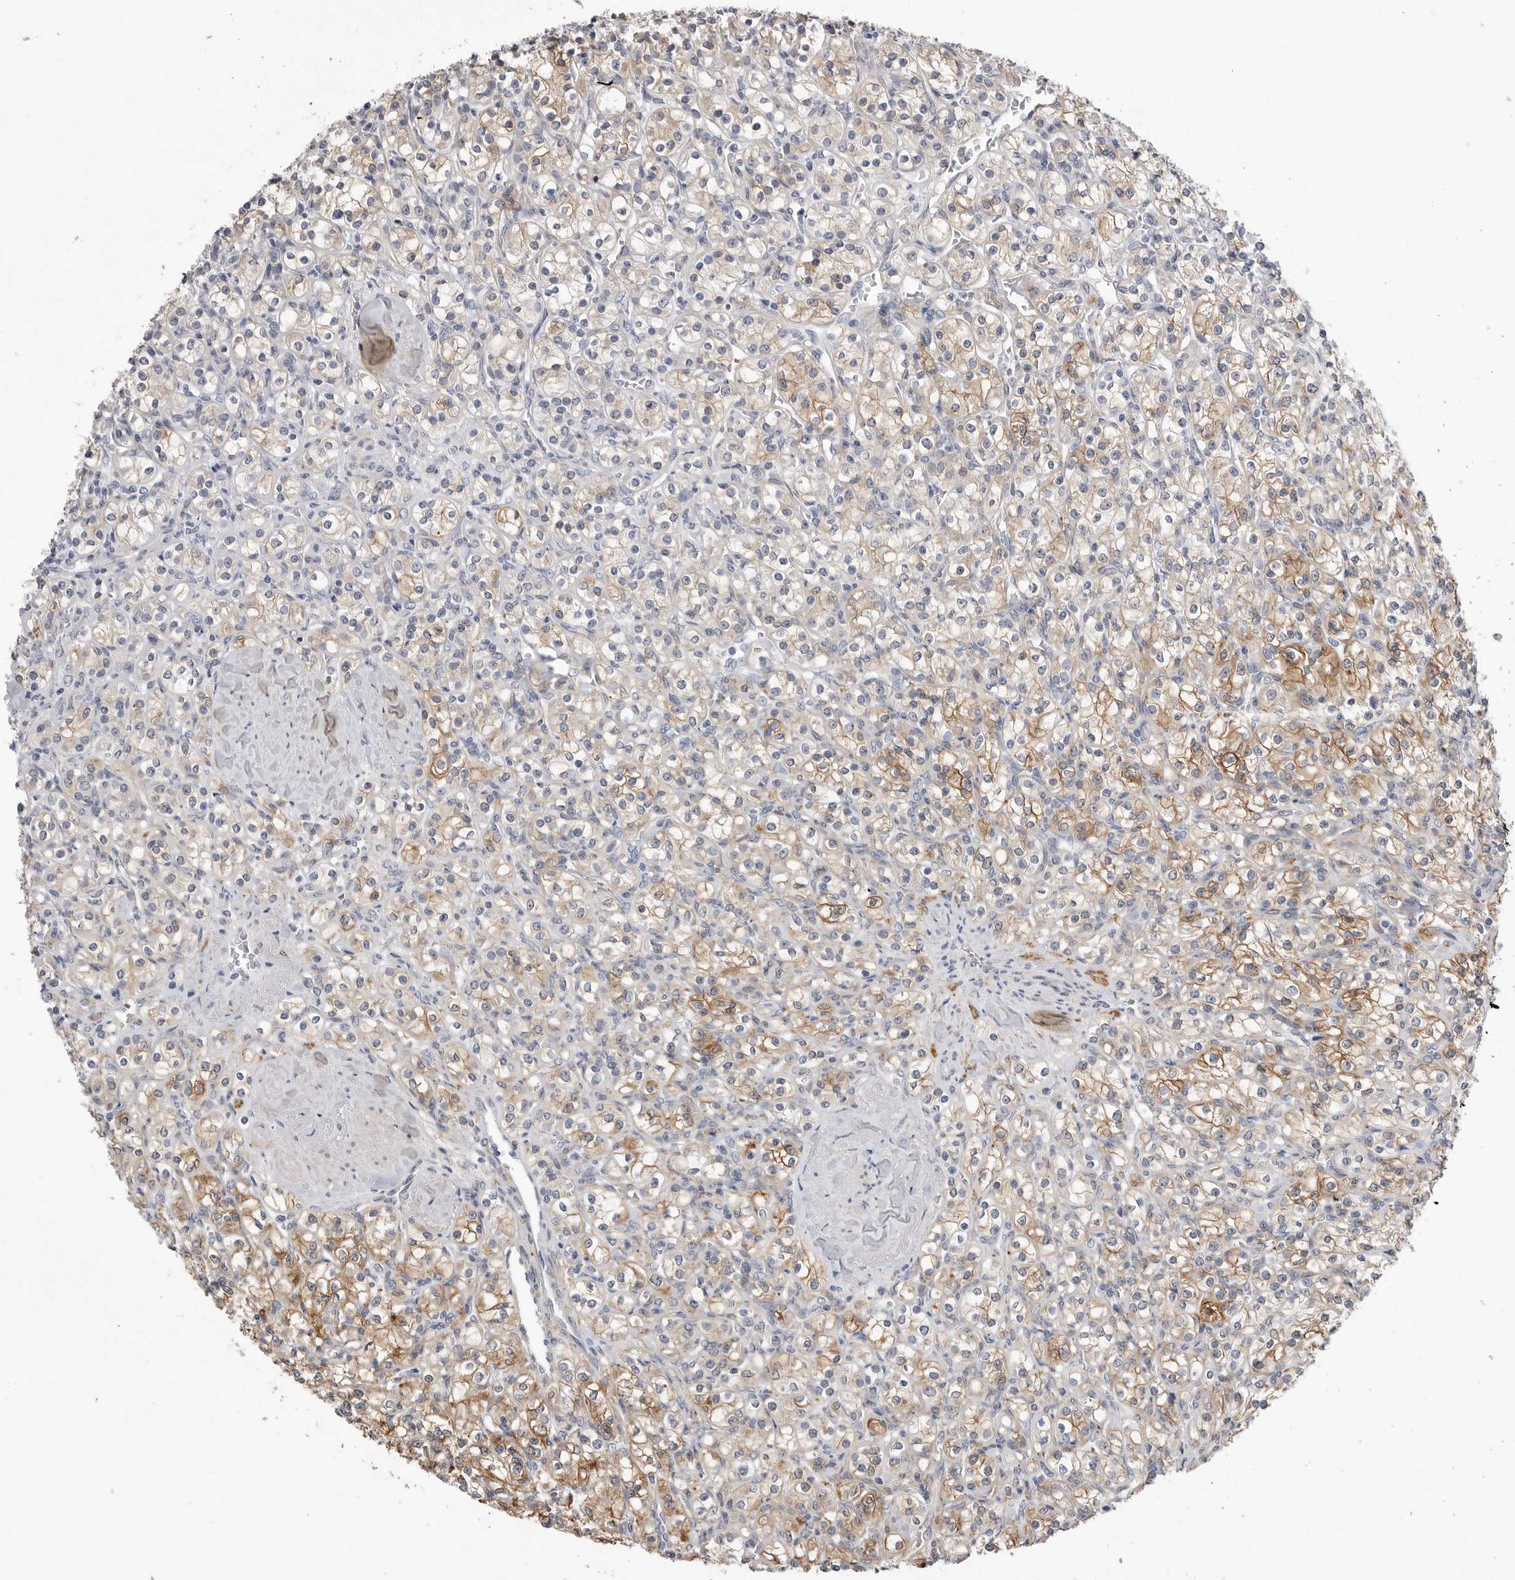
{"staining": {"intensity": "moderate", "quantity": ">75%", "location": "cytoplasmic/membranous"}, "tissue": "renal cancer", "cell_type": "Tumor cells", "image_type": "cancer", "snomed": [{"axis": "morphology", "description": "Adenocarcinoma, NOS"}, {"axis": "topography", "description": "Kidney"}], "caption": "Human renal cancer (adenocarcinoma) stained with a protein marker exhibits moderate staining in tumor cells.", "gene": "AKAP12", "patient": {"sex": "male", "age": 77}}